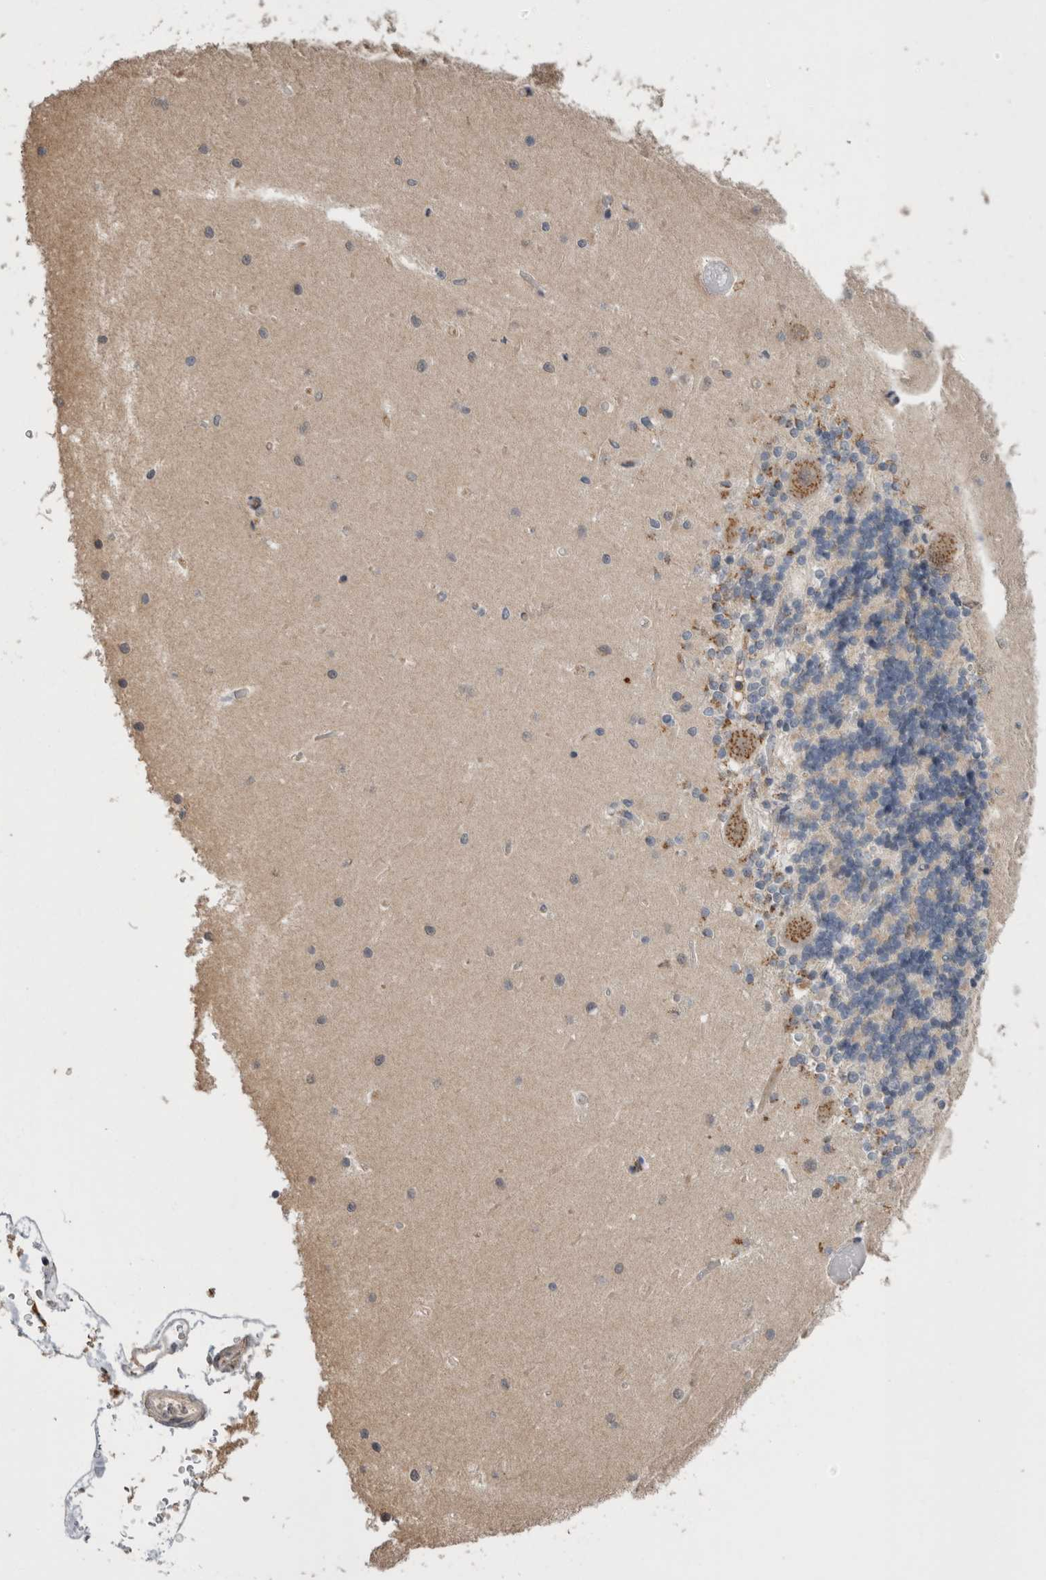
{"staining": {"intensity": "moderate", "quantity": "<25%", "location": "cytoplasmic/membranous"}, "tissue": "cerebellum", "cell_type": "Cells in granular layer", "image_type": "normal", "snomed": [{"axis": "morphology", "description": "Normal tissue, NOS"}, {"axis": "topography", "description": "Cerebellum"}], "caption": "Immunohistochemical staining of normal human cerebellum reveals low levels of moderate cytoplasmic/membranous staining in approximately <25% of cells in granular layer. (brown staining indicates protein expression, while blue staining denotes nuclei).", "gene": "ANXA13", "patient": {"sex": "male", "age": 37}}